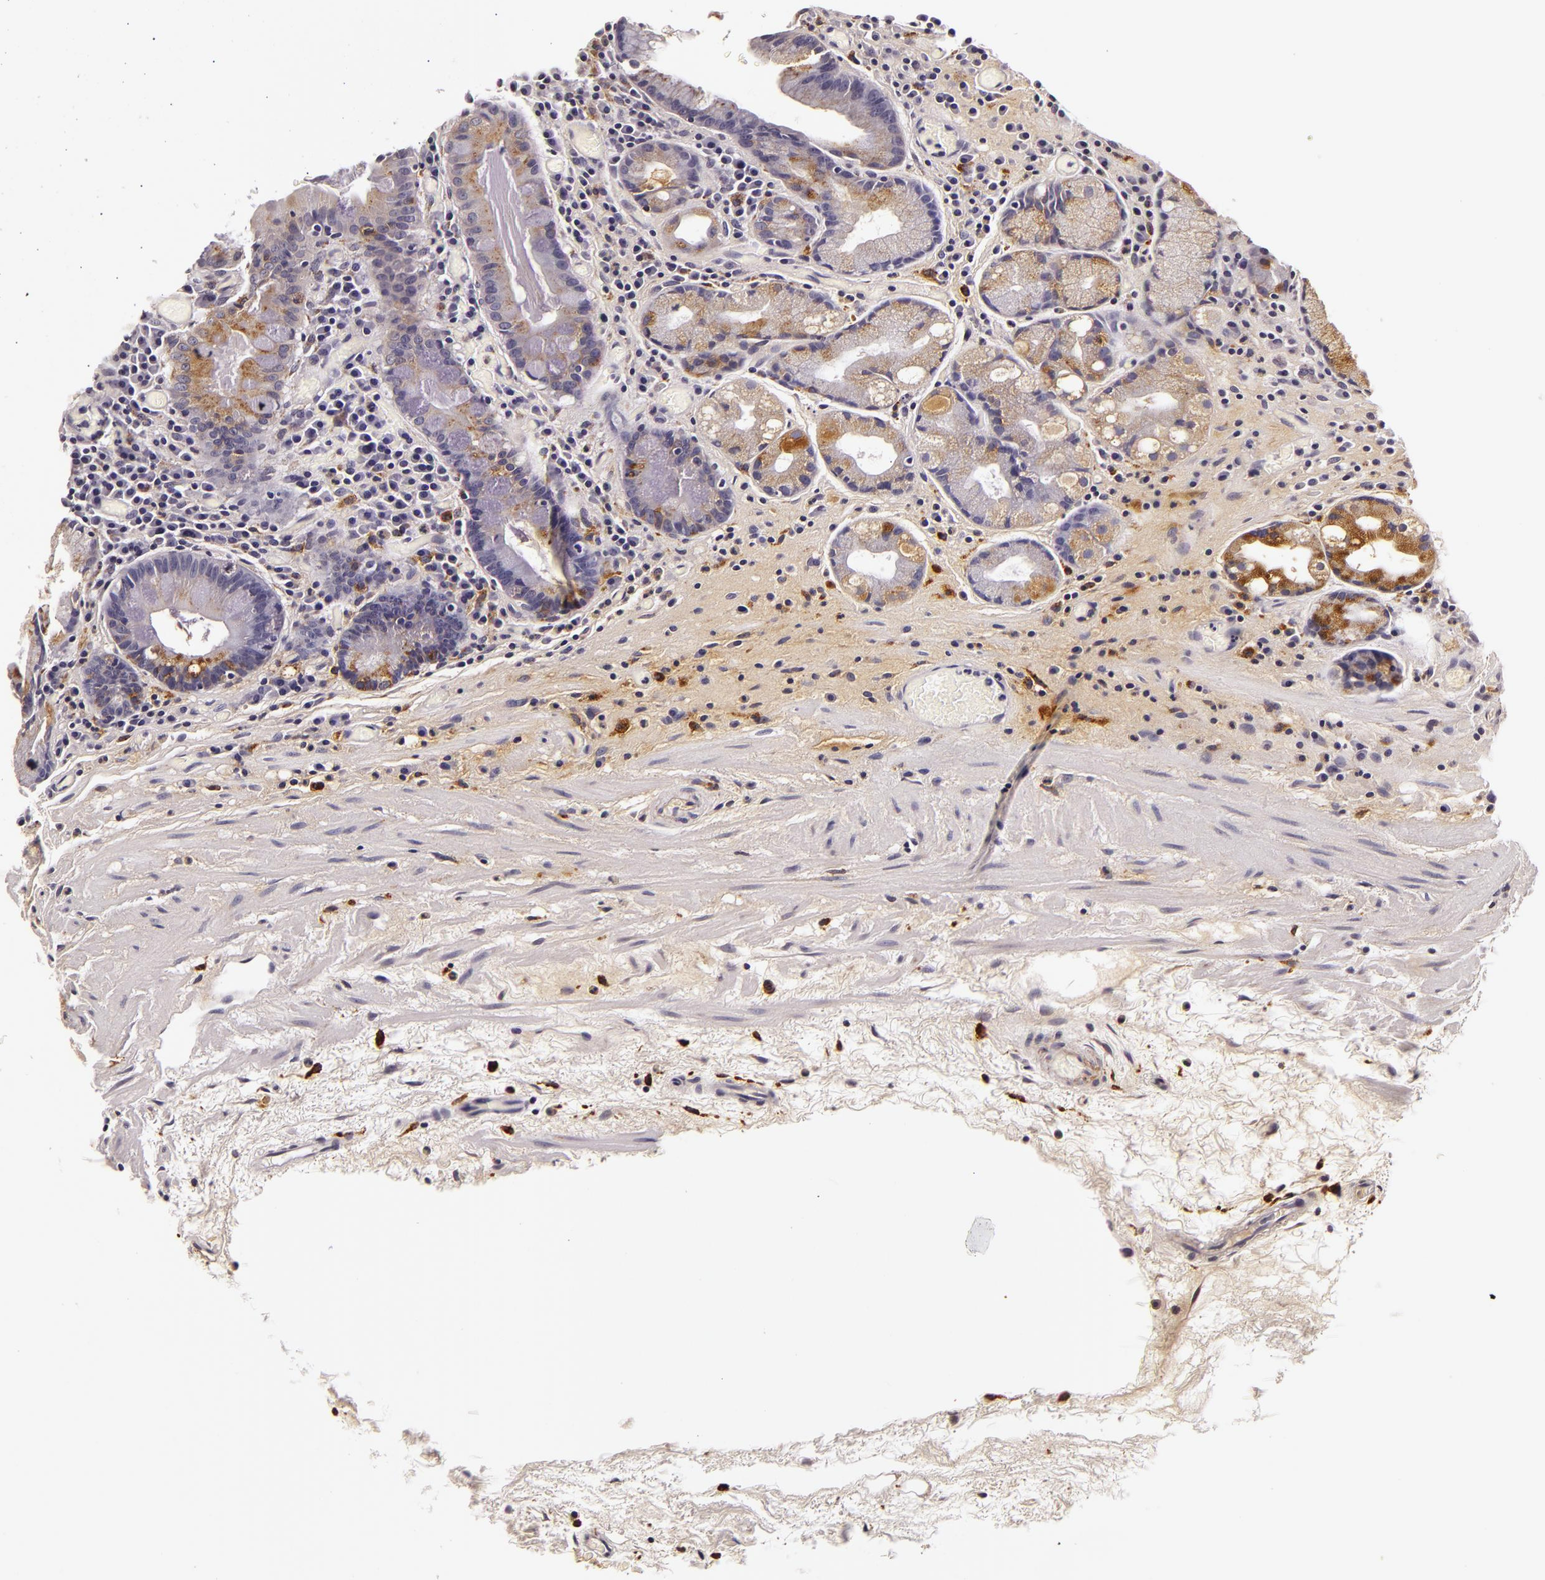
{"staining": {"intensity": "strong", "quantity": "<25%", "location": "cytoplasmic/membranous"}, "tissue": "stomach", "cell_type": "Glandular cells", "image_type": "normal", "snomed": [{"axis": "morphology", "description": "Normal tissue, NOS"}, {"axis": "topography", "description": "Stomach, lower"}, {"axis": "topography", "description": "Duodenum"}], "caption": "This is a photomicrograph of IHC staining of unremarkable stomach, which shows strong positivity in the cytoplasmic/membranous of glandular cells.", "gene": "LGALS3BP", "patient": {"sex": "male", "age": 84}}